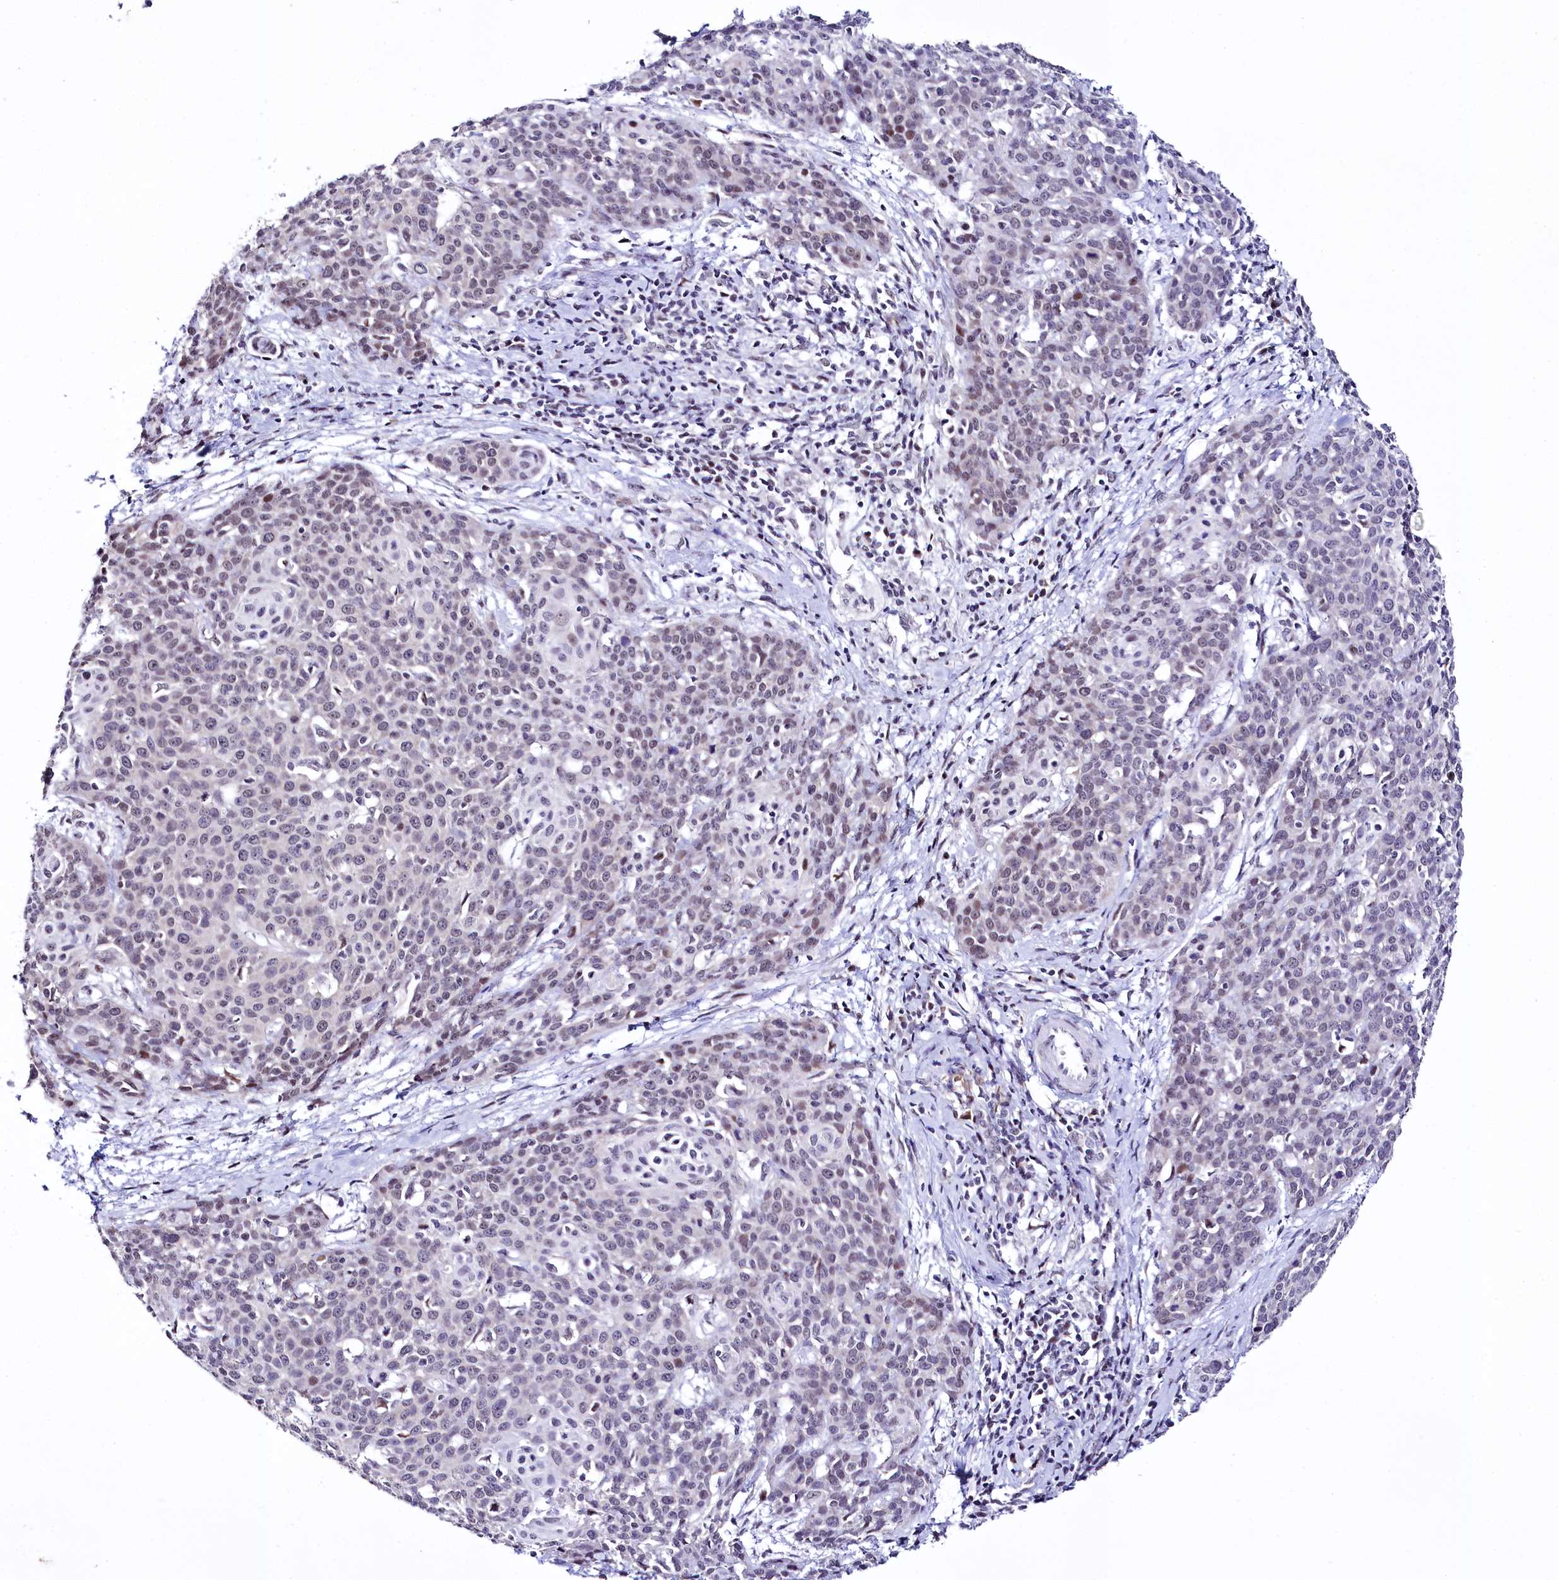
{"staining": {"intensity": "moderate", "quantity": "25%-75%", "location": "nuclear"}, "tissue": "cervical cancer", "cell_type": "Tumor cells", "image_type": "cancer", "snomed": [{"axis": "morphology", "description": "Squamous cell carcinoma, NOS"}, {"axis": "topography", "description": "Cervix"}], "caption": "Protein positivity by immunohistochemistry (IHC) demonstrates moderate nuclear expression in about 25%-75% of tumor cells in cervical squamous cell carcinoma. Using DAB (3,3'-diaminobenzidine) (brown) and hematoxylin (blue) stains, captured at high magnification using brightfield microscopy.", "gene": "SPATS2", "patient": {"sex": "female", "age": 38}}